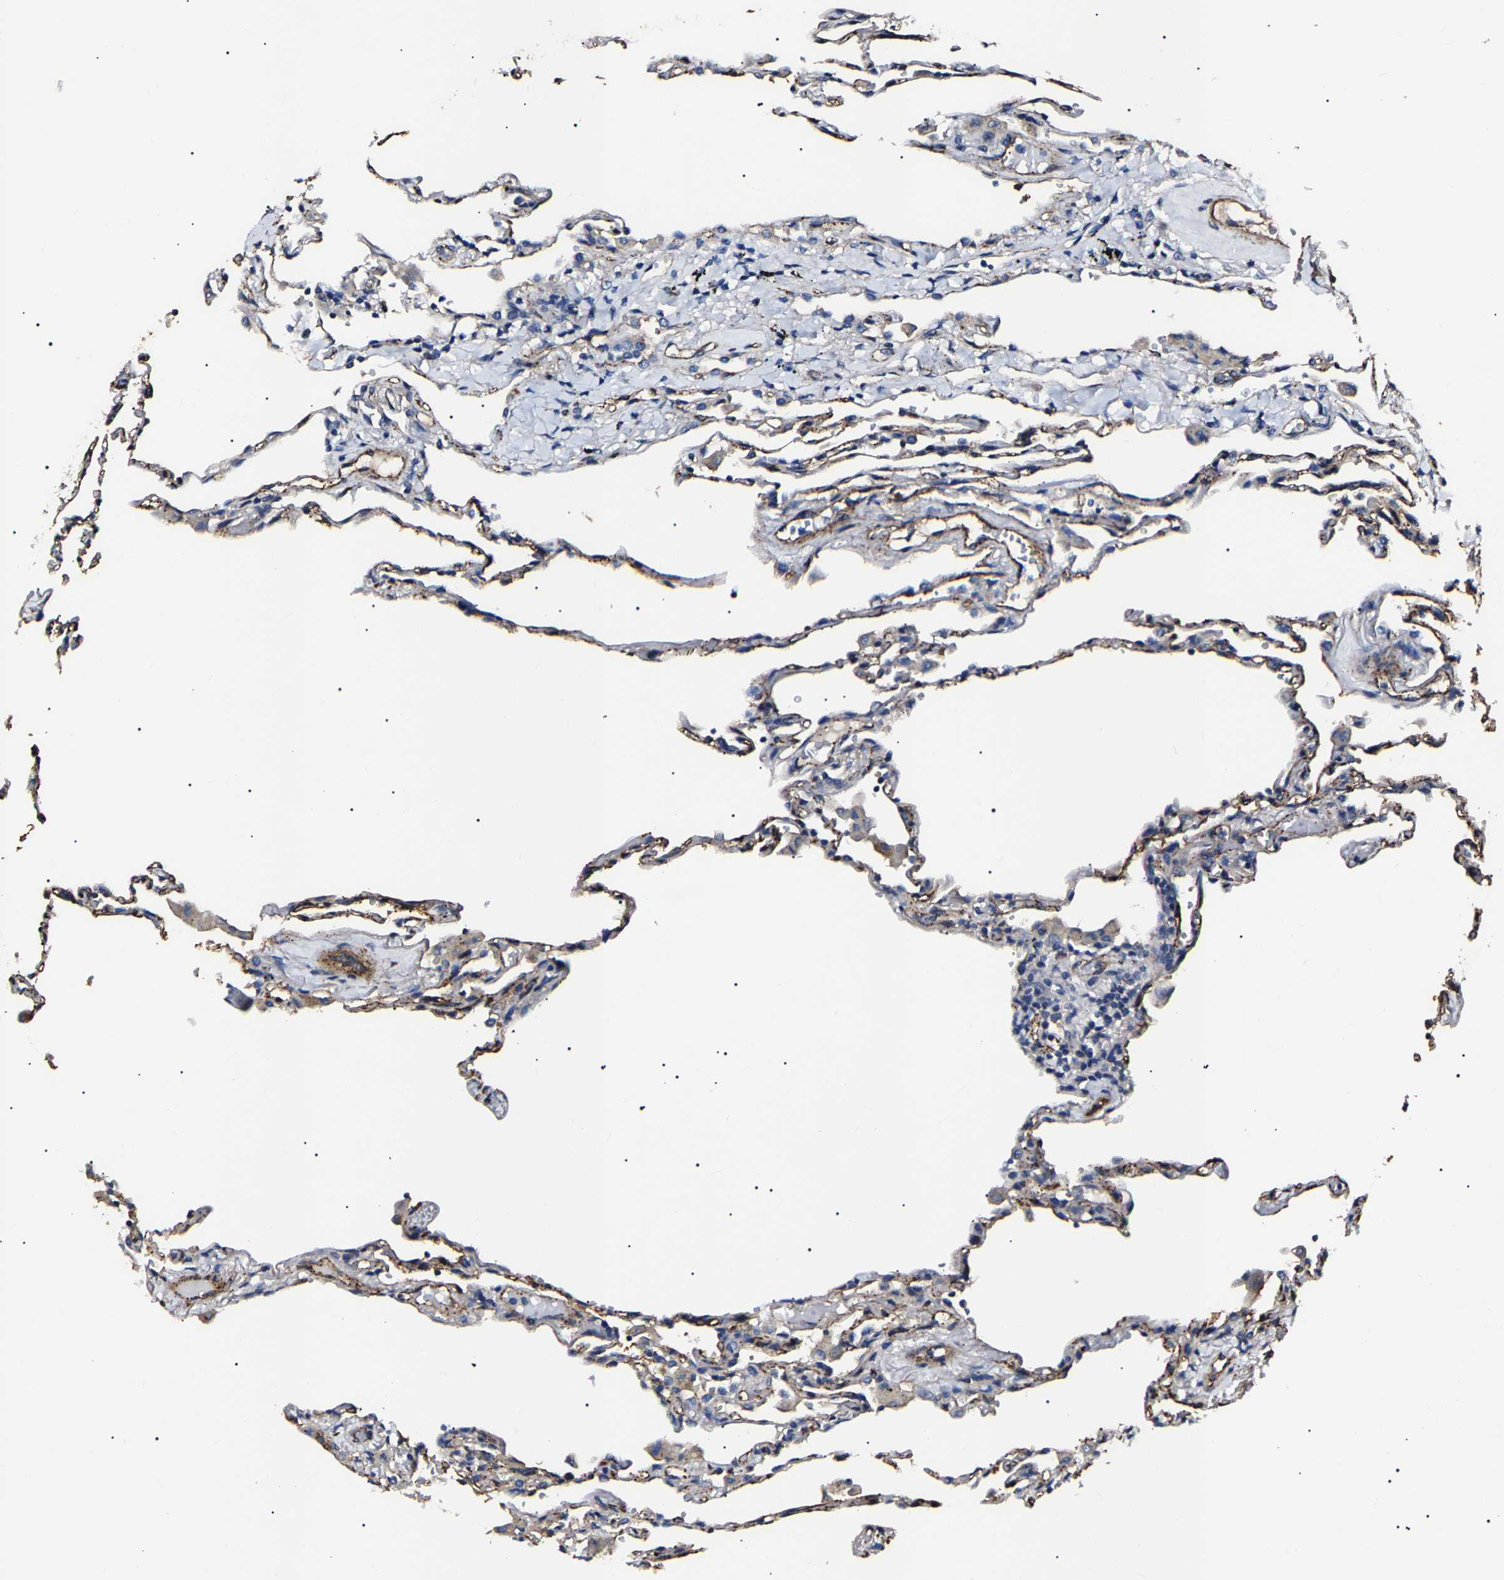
{"staining": {"intensity": "negative", "quantity": "none", "location": "none"}, "tissue": "lung", "cell_type": "Alveolar cells", "image_type": "normal", "snomed": [{"axis": "morphology", "description": "Normal tissue, NOS"}, {"axis": "topography", "description": "Lung"}], "caption": "This is an immunohistochemistry histopathology image of unremarkable lung. There is no staining in alveolar cells.", "gene": "KLHL42", "patient": {"sex": "male", "age": 59}}